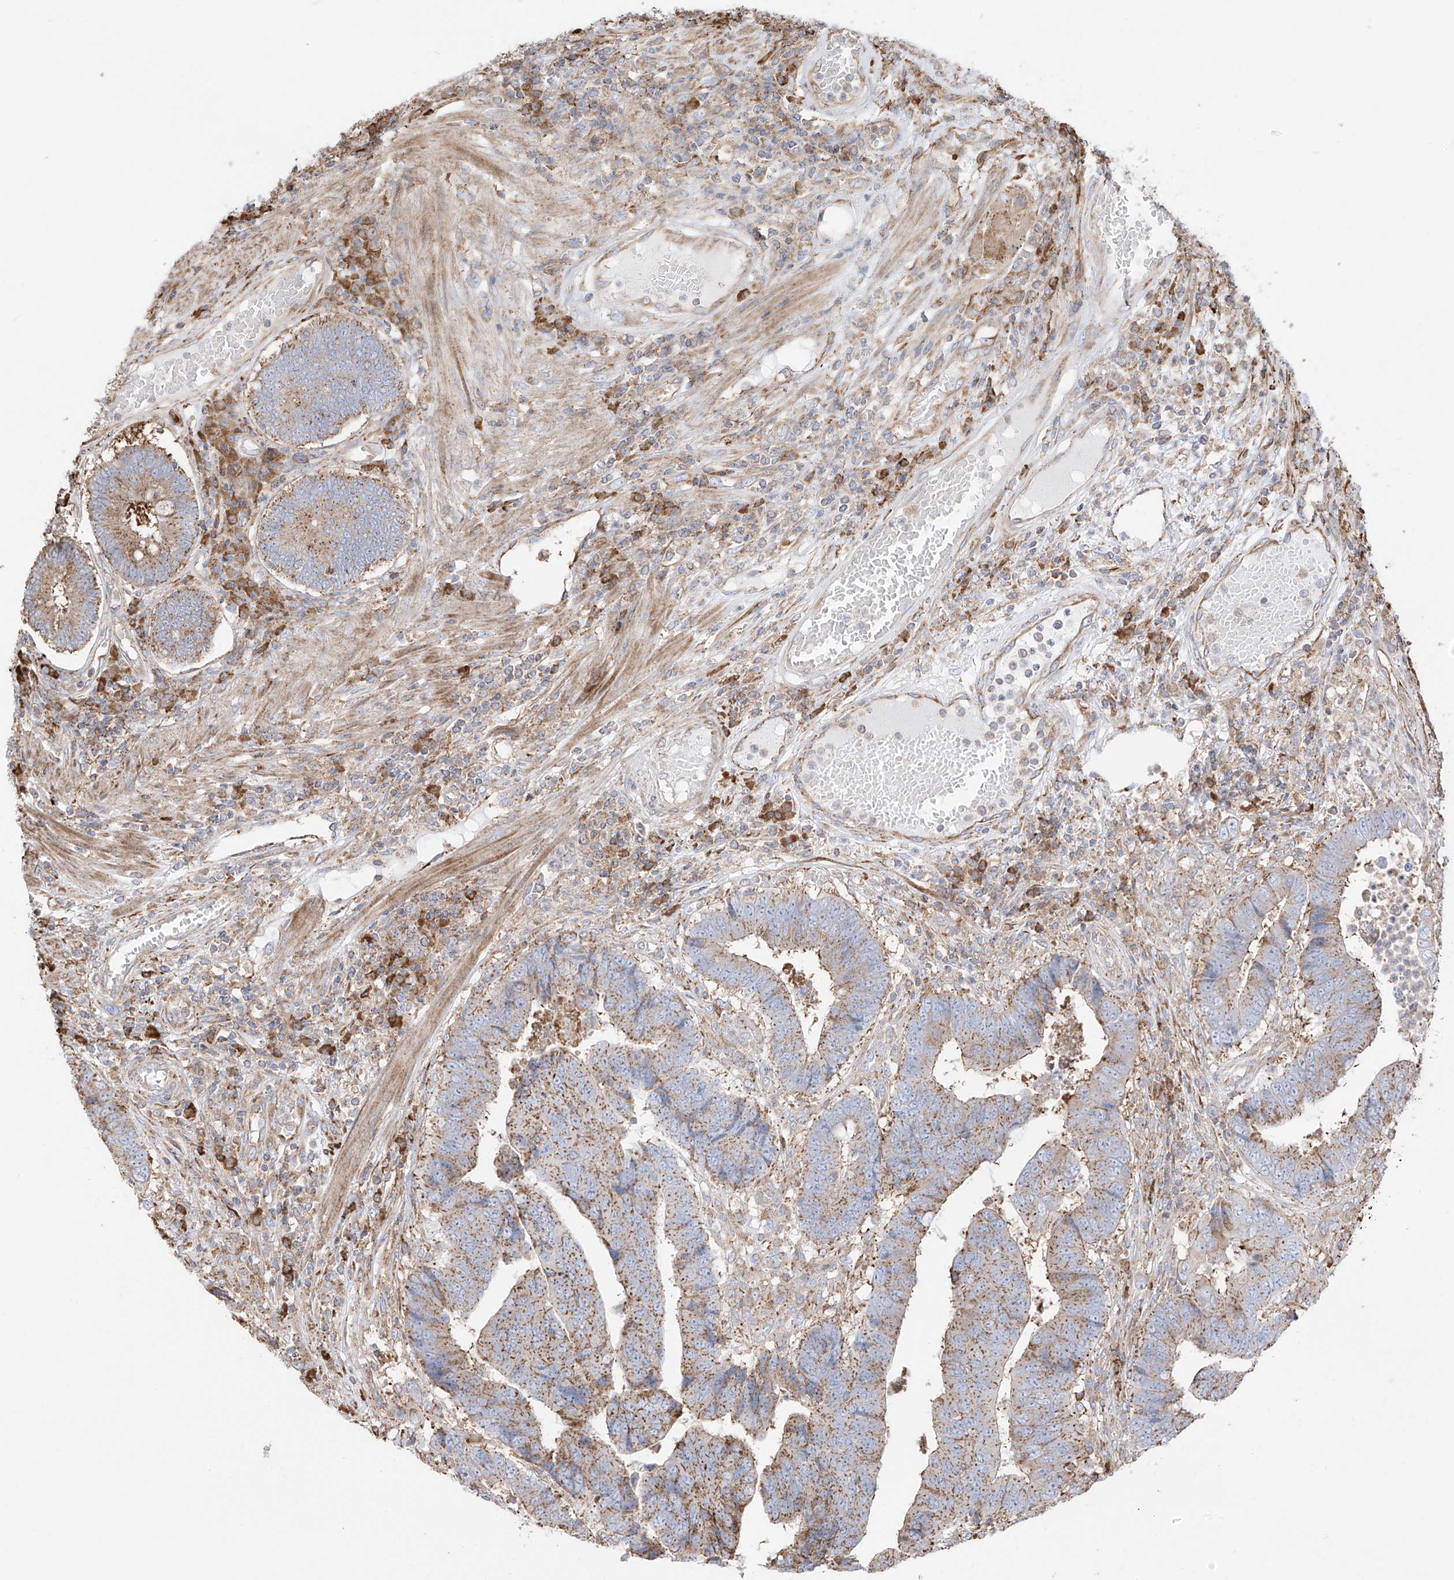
{"staining": {"intensity": "moderate", "quantity": ">75%", "location": "cytoplasmic/membranous"}, "tissue": "colorectal cancer", "cell_type": "Tumor cells", "image_type": "cancer", "snomed": [{"axis": "morphology", "description": "Adenocarcinoma, NOS"}, {"axis": "topography", "description": "Rectum"}], "caption": "Moderate cytoplasmic/membranous protein positivity is identified in about >75% of tumor cells in colorectal cancer.", "gene": "XKR3", "patient": {"sex": "male", "age": 84}}